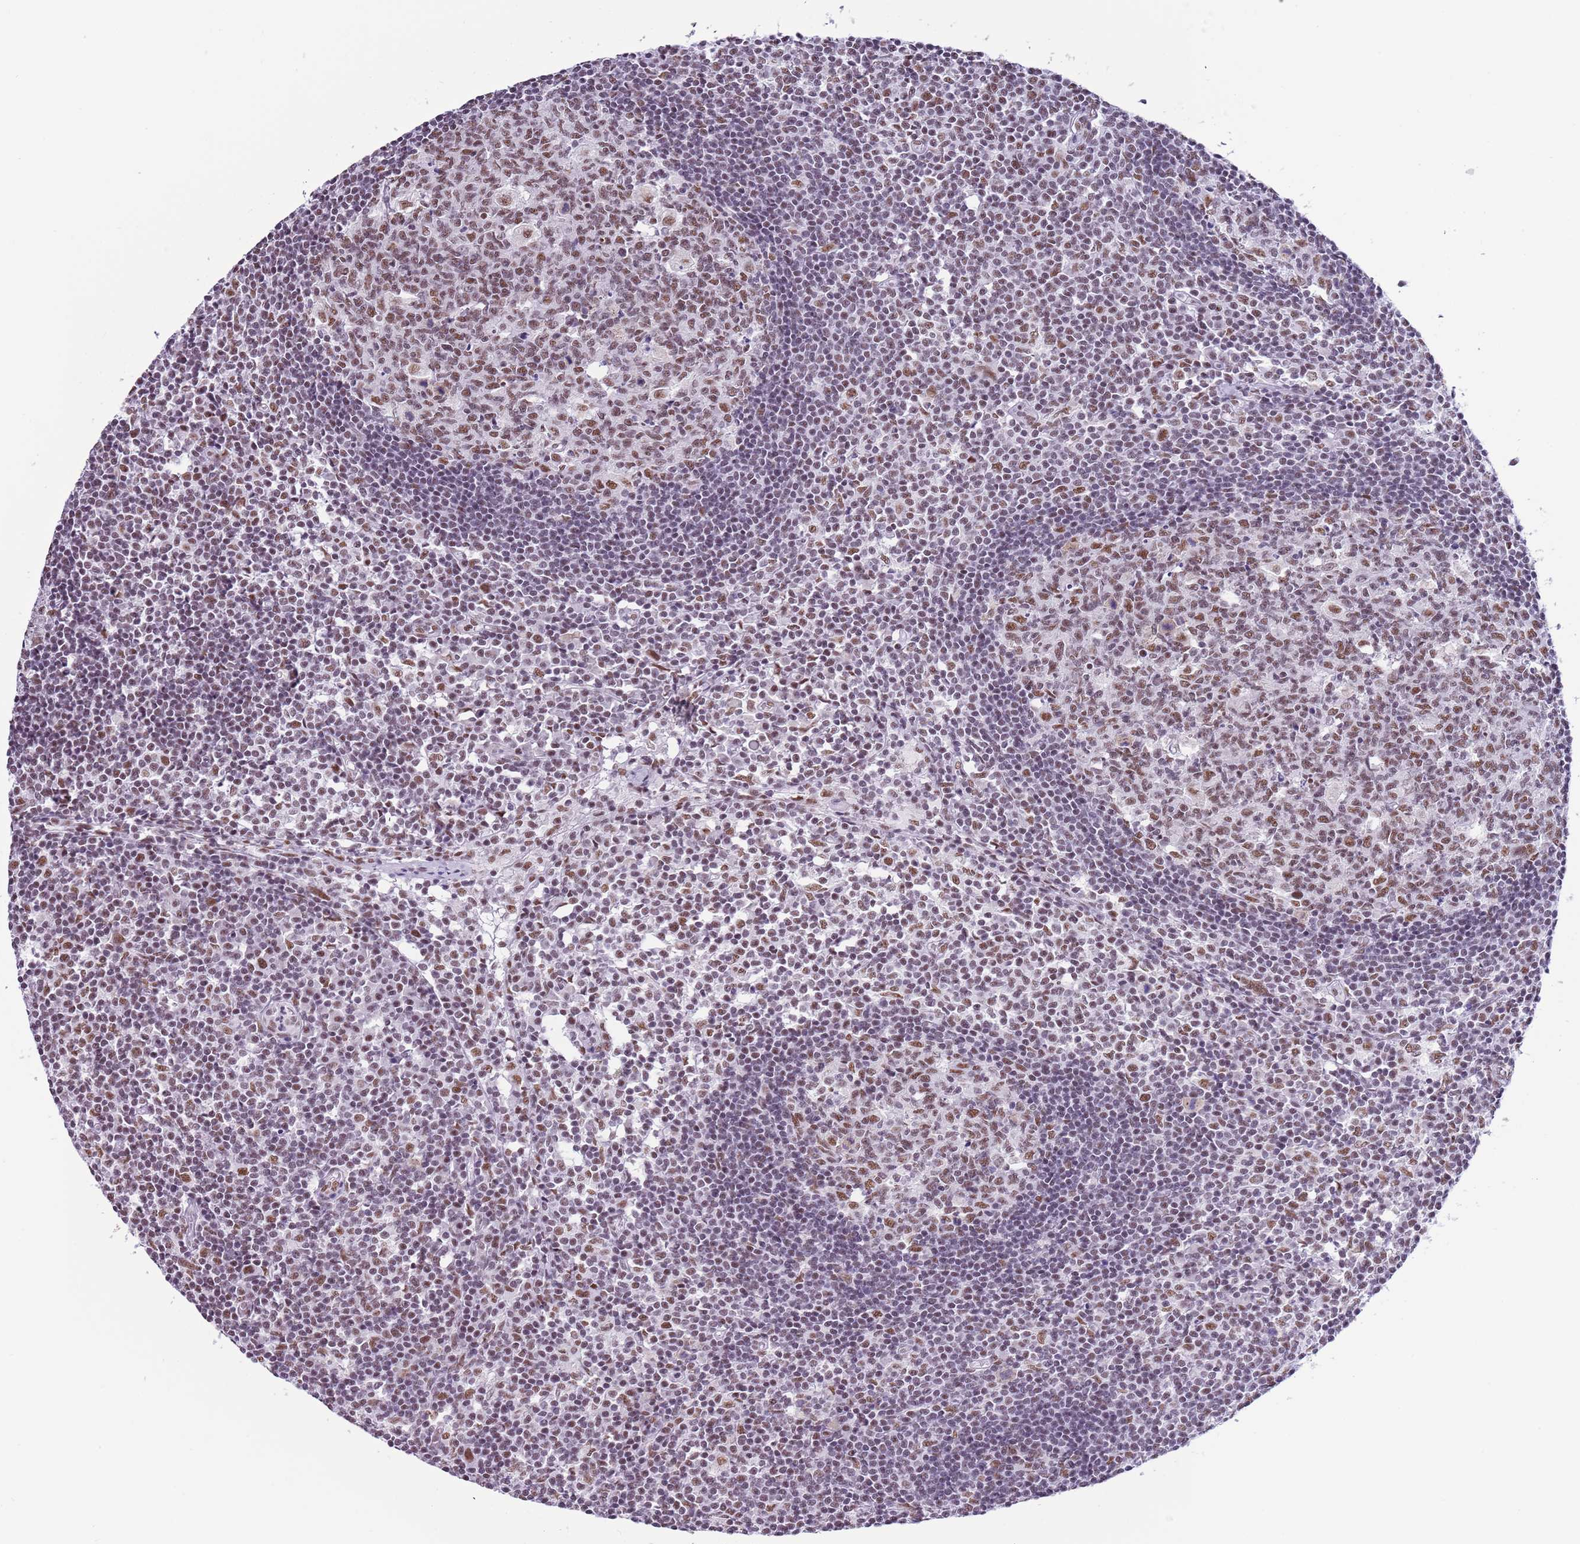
{"staining": {"intensity": "moderate", "quantity": "25%-75%", "location": "nuclear"}, "tissue": "lymph node", "cell_type": "Germinal center cells", "image_type": "normal", "snomed": [{"axis": "morphology", "description": "Normal tissue, NOS"}, {"axis": "topography", "description": "Lymph node"}], "caption": "Germinal center cells reveal medium levels of moderate nuclear positivity in approximately 25%-75% of cells in benign human lymph node.", "gene": "SF3A2", "patient": {"sex": "female", "age": 55}}